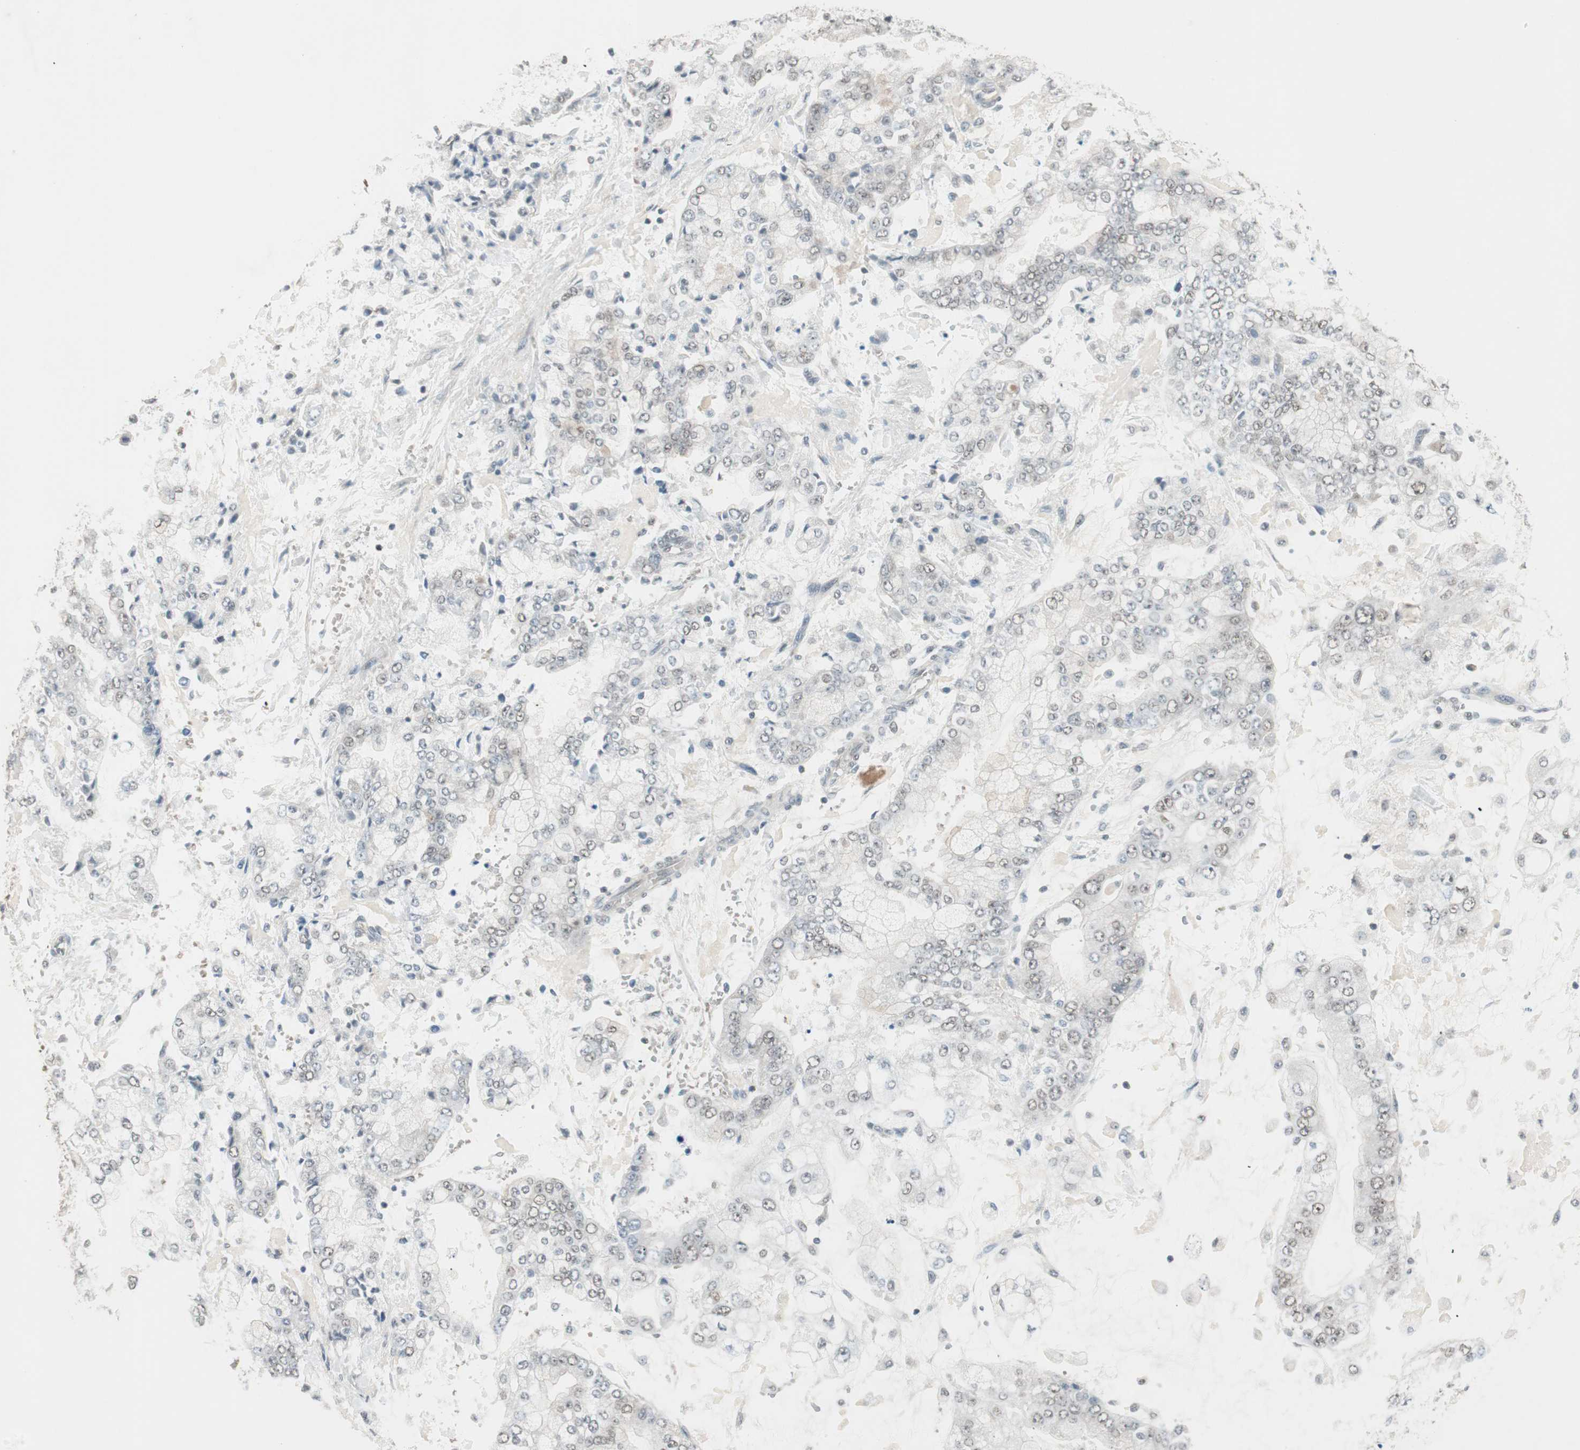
{"staining": {"intensity": "negative", "quantity": "none", "location": "none"}, "tissue": "stomach cancer", "cell_type": "Tumor cells", "image_type": "cancer", "snomed": [{"axis": "morphology", "description": "Adenocarcinoma, NOS"}, {"axis": "topography", "description": "Stomach"}], "caption": "Stomach cancer (adenocarcinoma) was stained to show a protein in brown. There is no significant expression in tumor cells.", "gene": "USP5", "patient": {"sex": "male", "age": 76}}